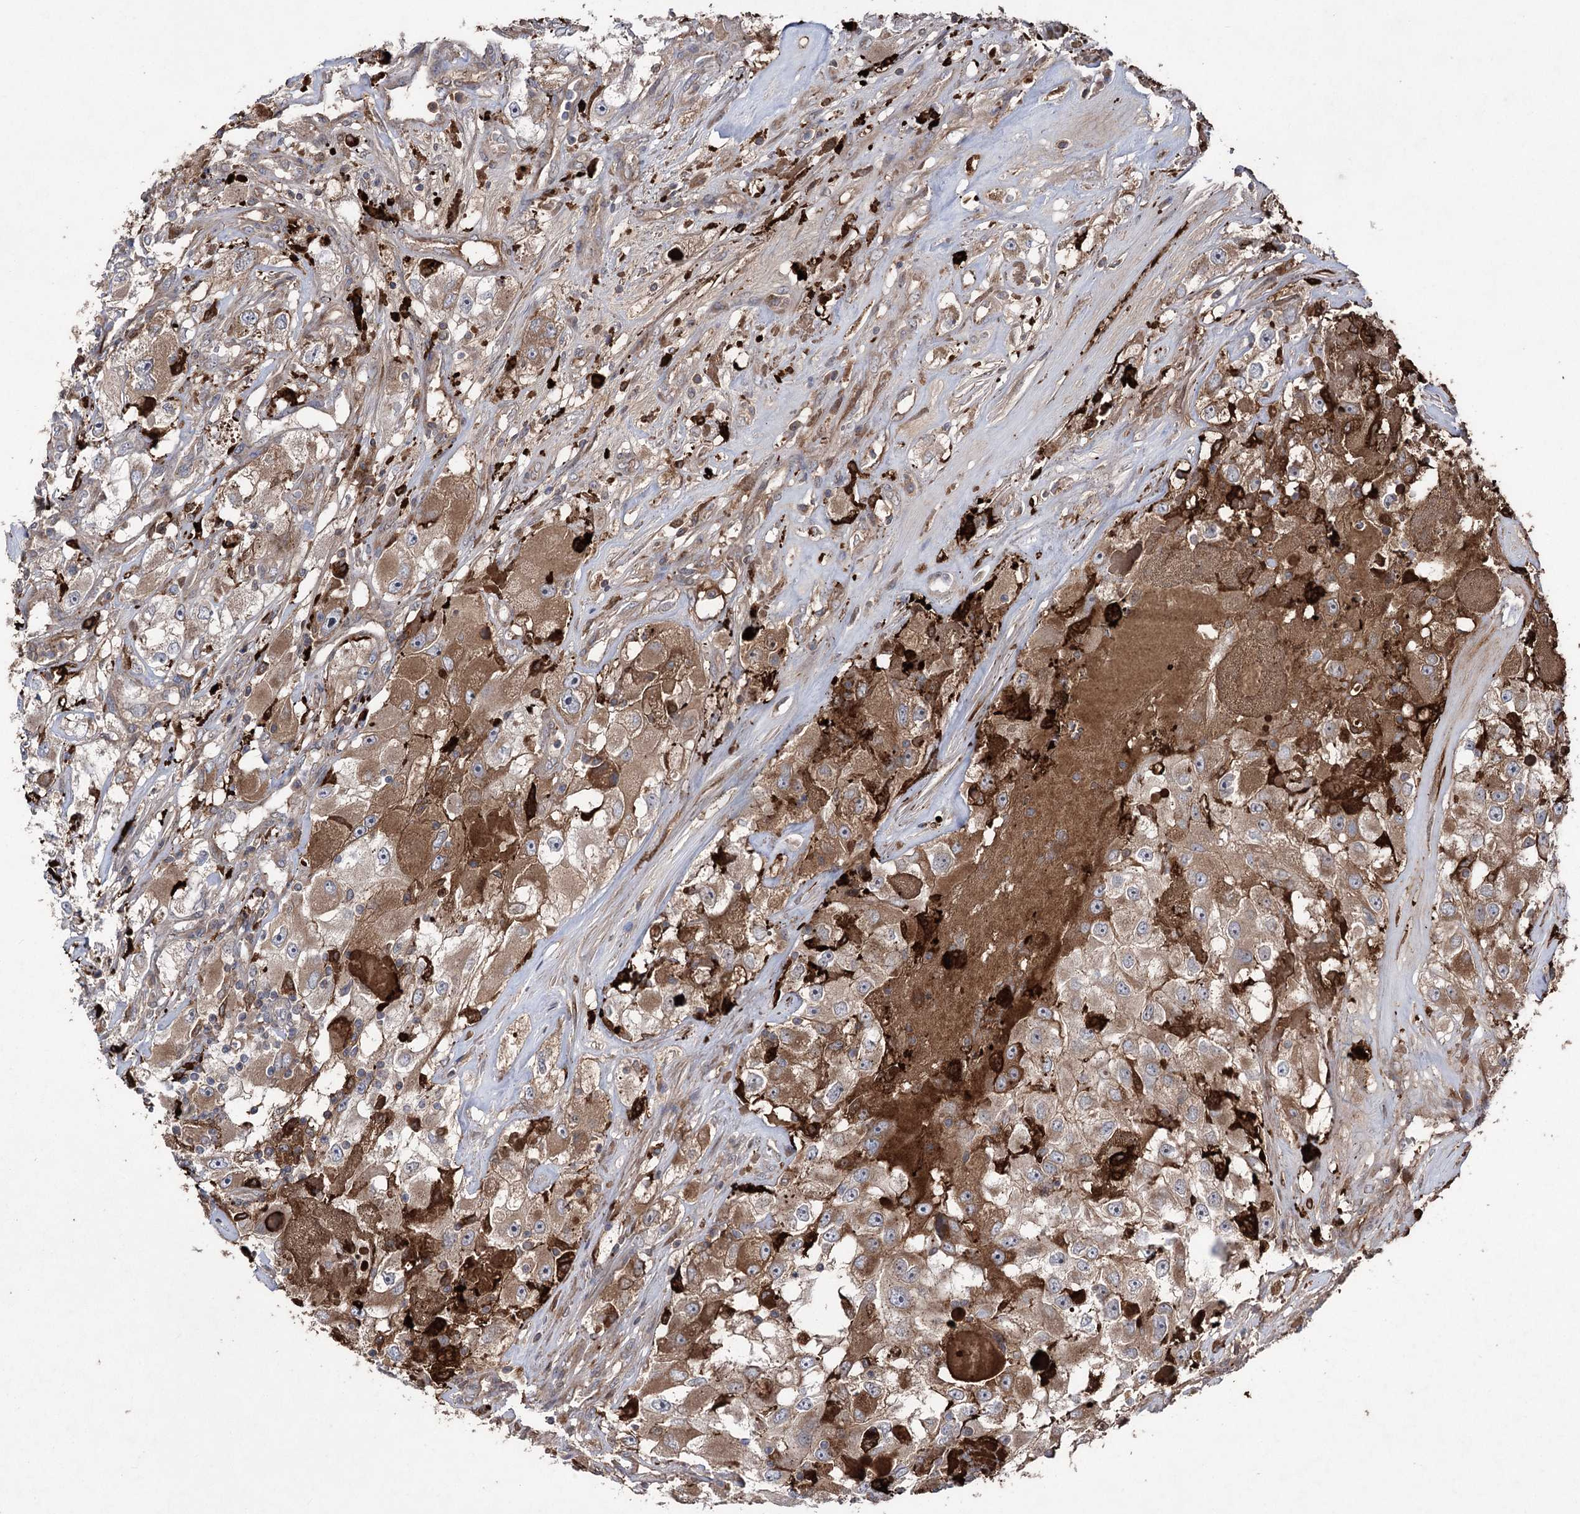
{"staining": {"intensity": "moderate", "quantity": ">75%", "location": "cytoplasmic/membranous"}, "tissue": "renal cancer", "cell_type": "Tumor cells", "image_type": "cancer", "snomed": [{"axis": "morphology", "description": "Adenocarcinoma, NOS"}, {"axis": "topography", "description": "Kidney"}], "caption": "The histopathology image shows staining of adenocarcinoma (renal), revealing moderate cytoplasmic/membranous protein expression (brown color) within tumor cells. (DAB (3,3'-diaminobenzidine) IHC, brown staining for protein, blue staining for nuclei).", "gene": "OTUD1", "patient": {"sex": "female", "age": 52}}